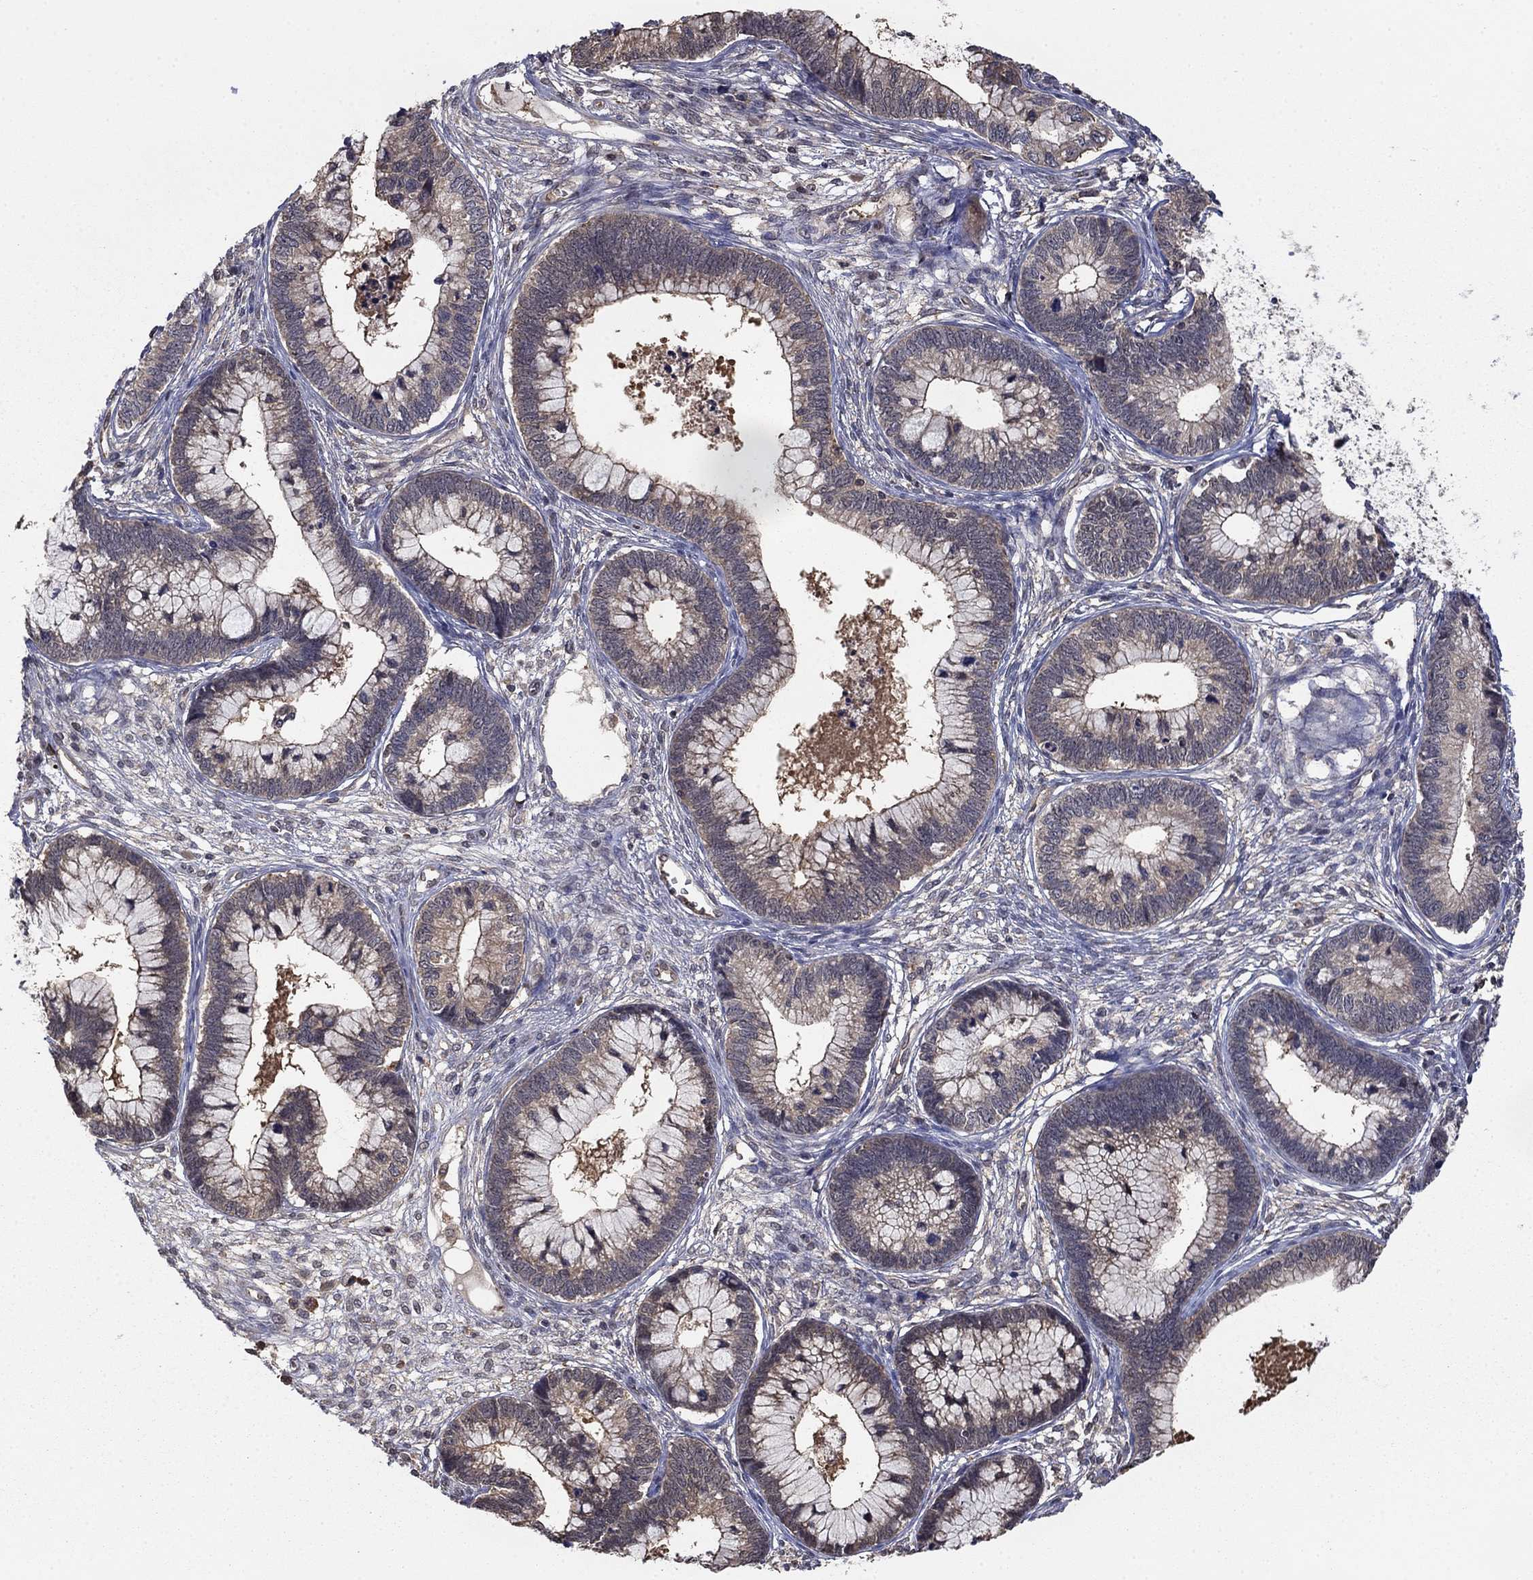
{"staining": {"intensity": "weak", "quantity": "<25%", "location": "cytoplasmic/membranous"}, "tissue": "cervical cancer", "cell_type": "Tumor cells", "image_type": "cancer", "snomed": [{"axis": "morphology", "description": "Adenocarcinoma, NOS"}, {"axis": "topography", "description": "Cervix"}], "caption": "This is an immunohistochemistry (IHC) photomicrograph of human adenocarcinoma (cervical). There is no positivity in tumor cells.", "gene": "RNF114", "patient": {"sex": "female", "age": 44}}